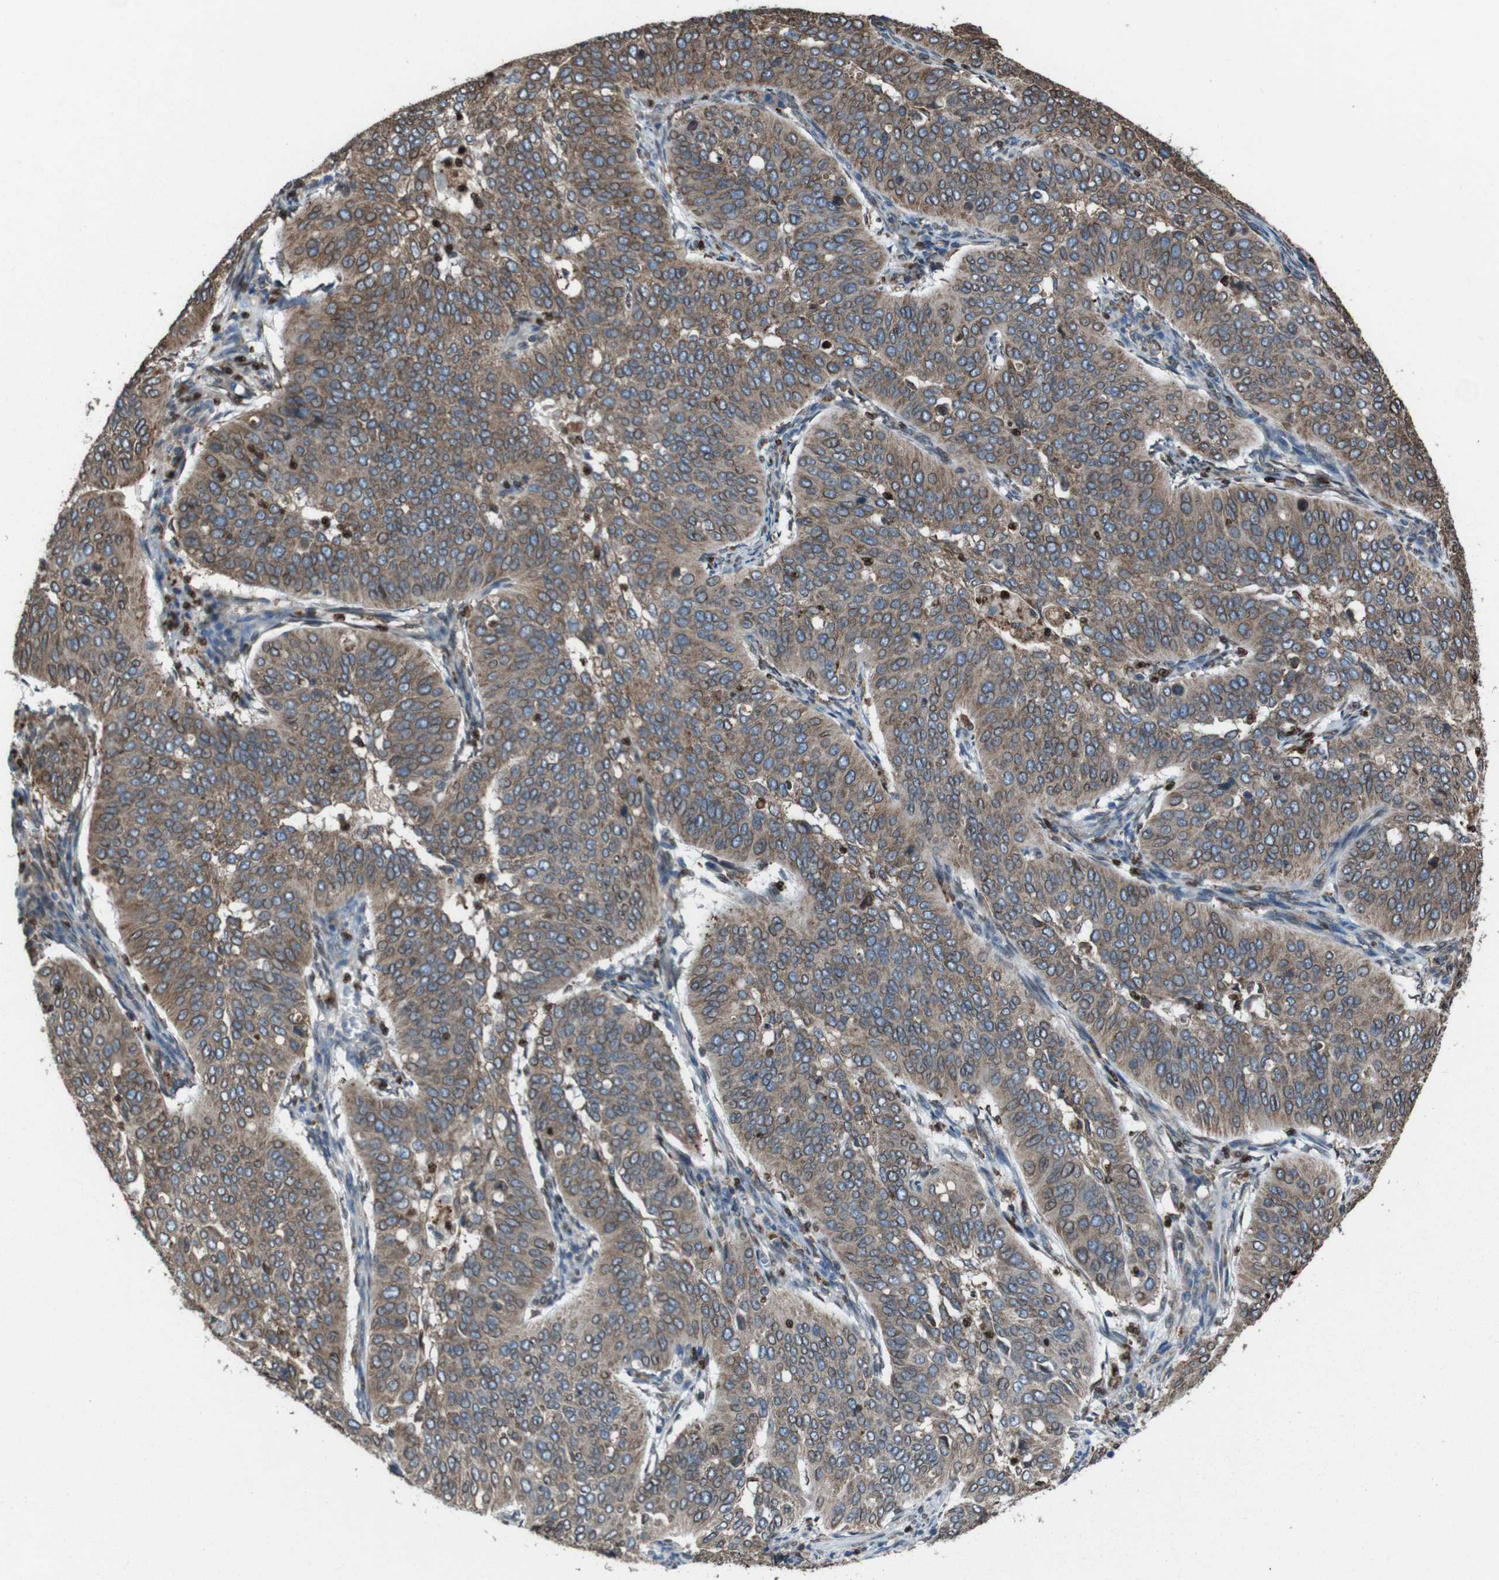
{"staining": {"intensity": "moderate", "quantity": ">75%", "location": "cytoplasmic/membranous"}, "tissue": "cervical cancer", "cell_type": "Tumor cells", "image_type": "cancer", "snomed": [{"axis": "morphology", "description": "Normal tissue, NOS"}, {"axis": "morphology", "description": "Squamous cell carcinoma, NOS"}, {"axis": "topography", "description": "Cervix"}], "caption": "High-power microscopy captured an IHC micrograph of squamous cell carcinoma (cervical), revealing moderate cytoplasmic/membranous expression in about >75% of tumor cells.", "gene": "APMAP", "patient": {"sex": "female", "age": 39}}